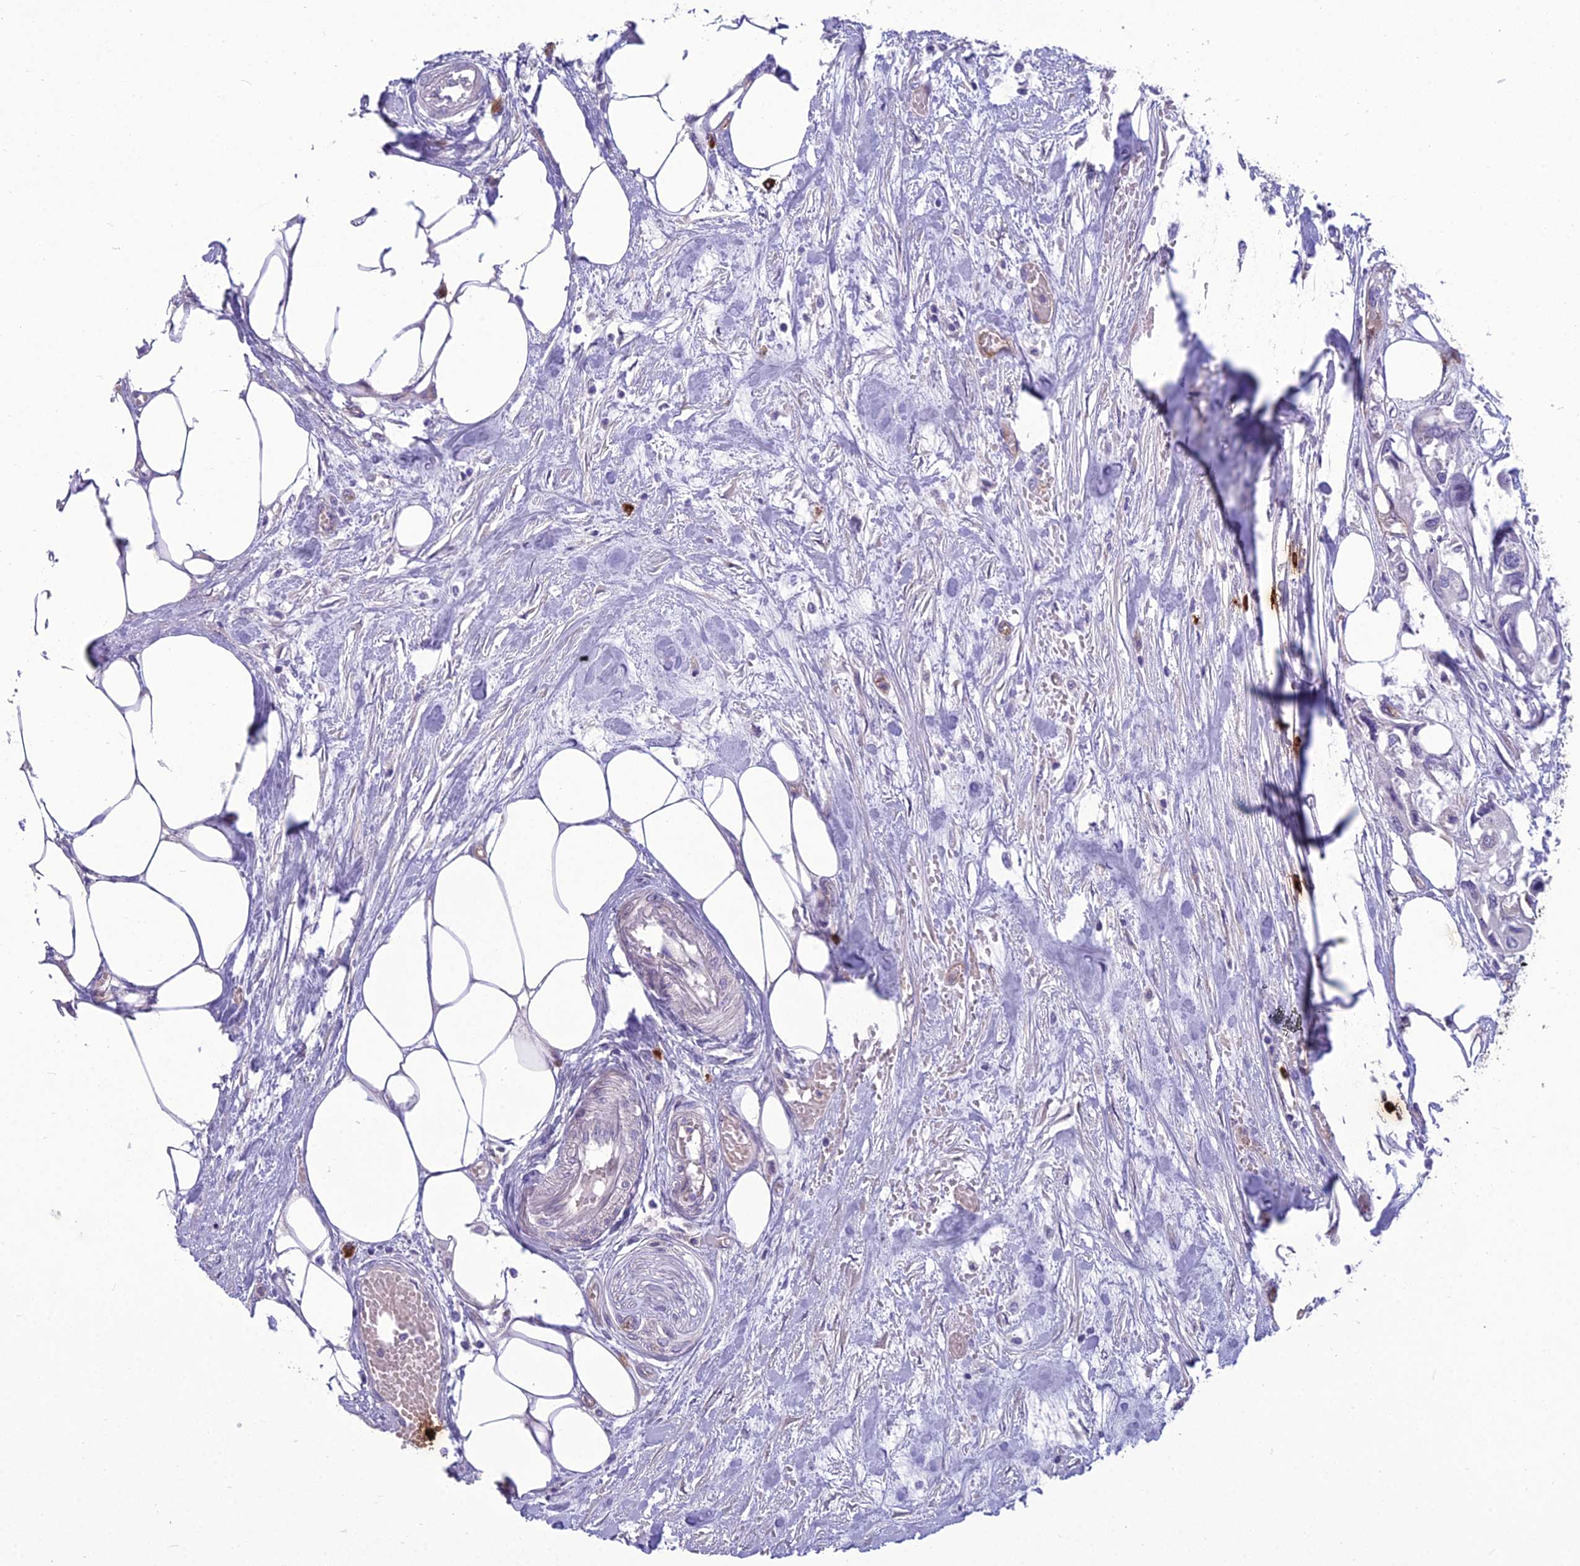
{"staining": {"intensity": "negative", "quantity": "none", "location": "none"}, "tissue": "urothelial cancer", "cell_type": "Tumor cells", "image_type": "cancer", "snomed": [{"axis": "morphology", "description": "Urothelial carcinoma, High grade"}, {"axis": "topography", "description": "Urinary bladder"}], "caption": "IHC of urothelial cancer reveals no staining in tumor cells. The staining is performed using DAB (3,3'-diaminobenzidine) brown chromogen with nuclei counter-stained in using hematoxylin.", "gene": "BBS7", "patient": {"sex": "male", "age": 64}}